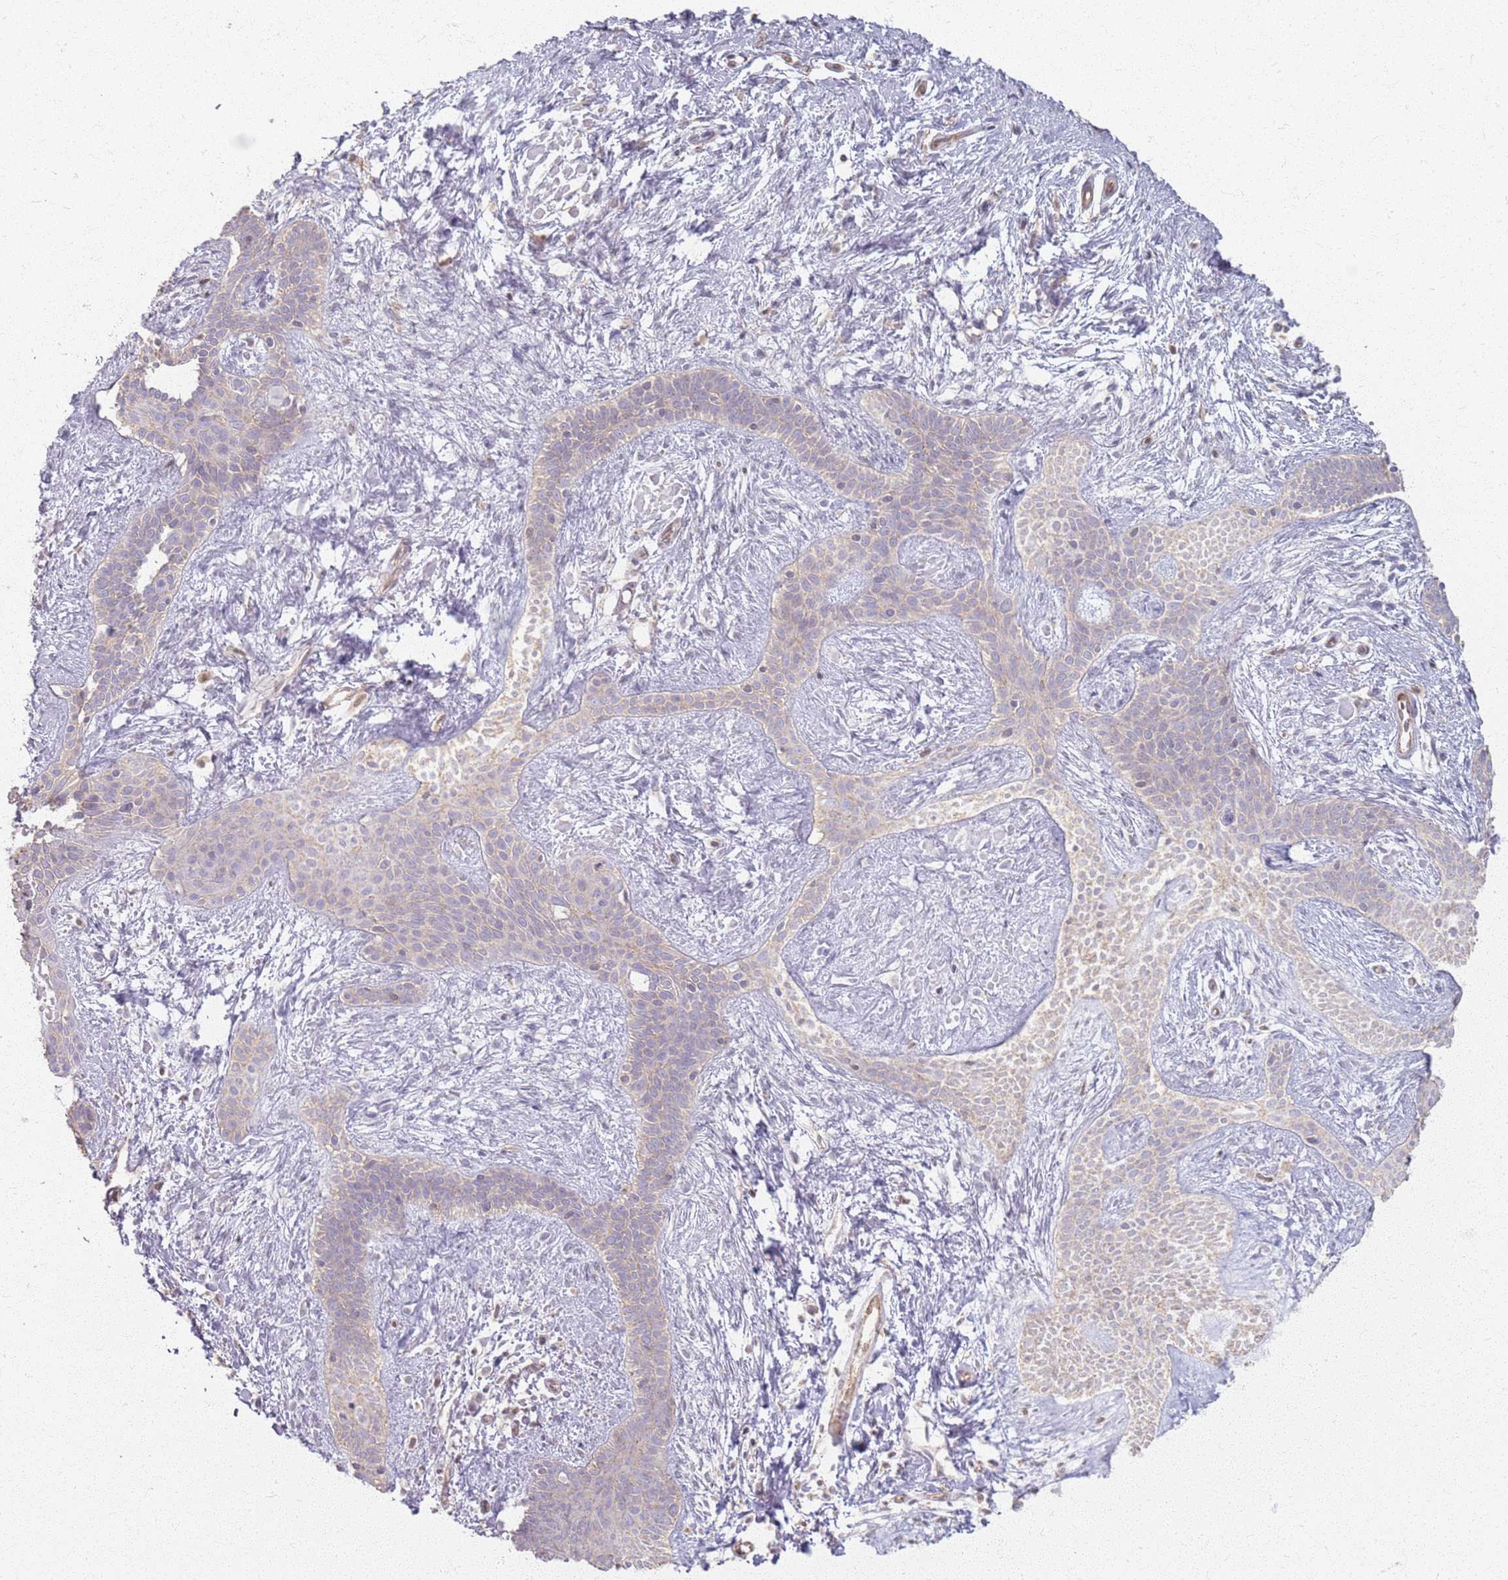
{"staining": {"intensity": "negative", "quantity": "none", "location": "none"}, "tissue": "skin cancer", "cell_type": "Tumor cells", "image_type": "cancer", "snomed": [{"axis": "morphology", "description": "Basal cell carcinoma"}, {"axis": "topography", "description": "Skin"}], "caption": "Protein analysis of skin basal cell carcinoma displays no significant staining in tumor cells.", "gene": "KCNA5", "patient": {"sex": "male", "age": 78}}